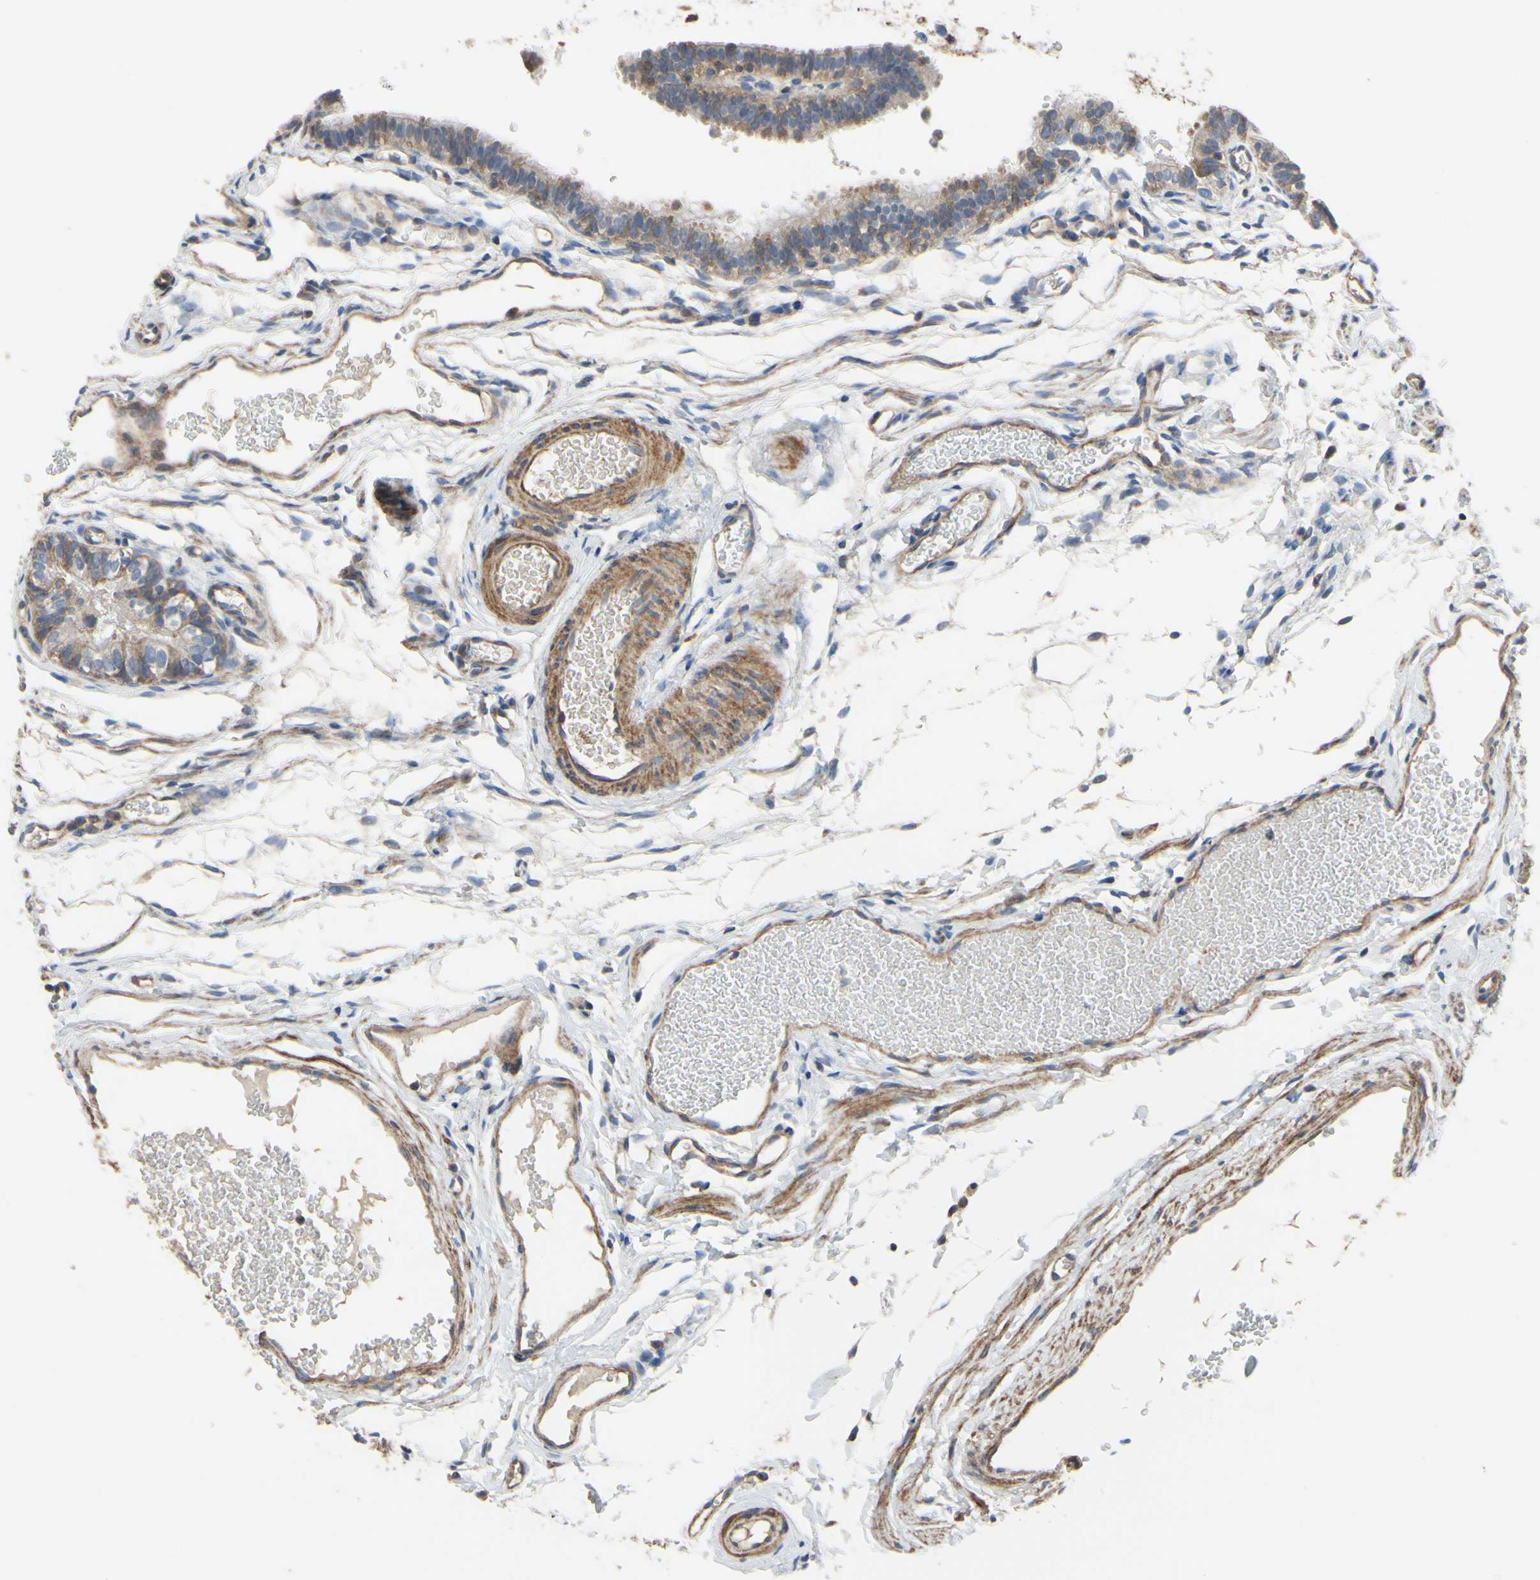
{"staining": {"intensity": "moderate", "quantity": ">75%", "location": "cytoplasmic/membranous"}, "tissue": "fallopian tube", "cell_type": "Glandular cells", "image_type": "normal", "snomed": [{"axis": "morphology", "description": "Normal tissue, NOS"}, {"axis": "topography", "description": "Fallopian tube"}, {"axis": "topography", "description": "Placenta"}], "caption": "The photomicrograph displays a brown stain indicating the presence of a protein in the cytoplasmic/membranous of glandular cells in fallopian tube.", "gene": "BECN1", "patient": {"sex": "female", "age": 34}}